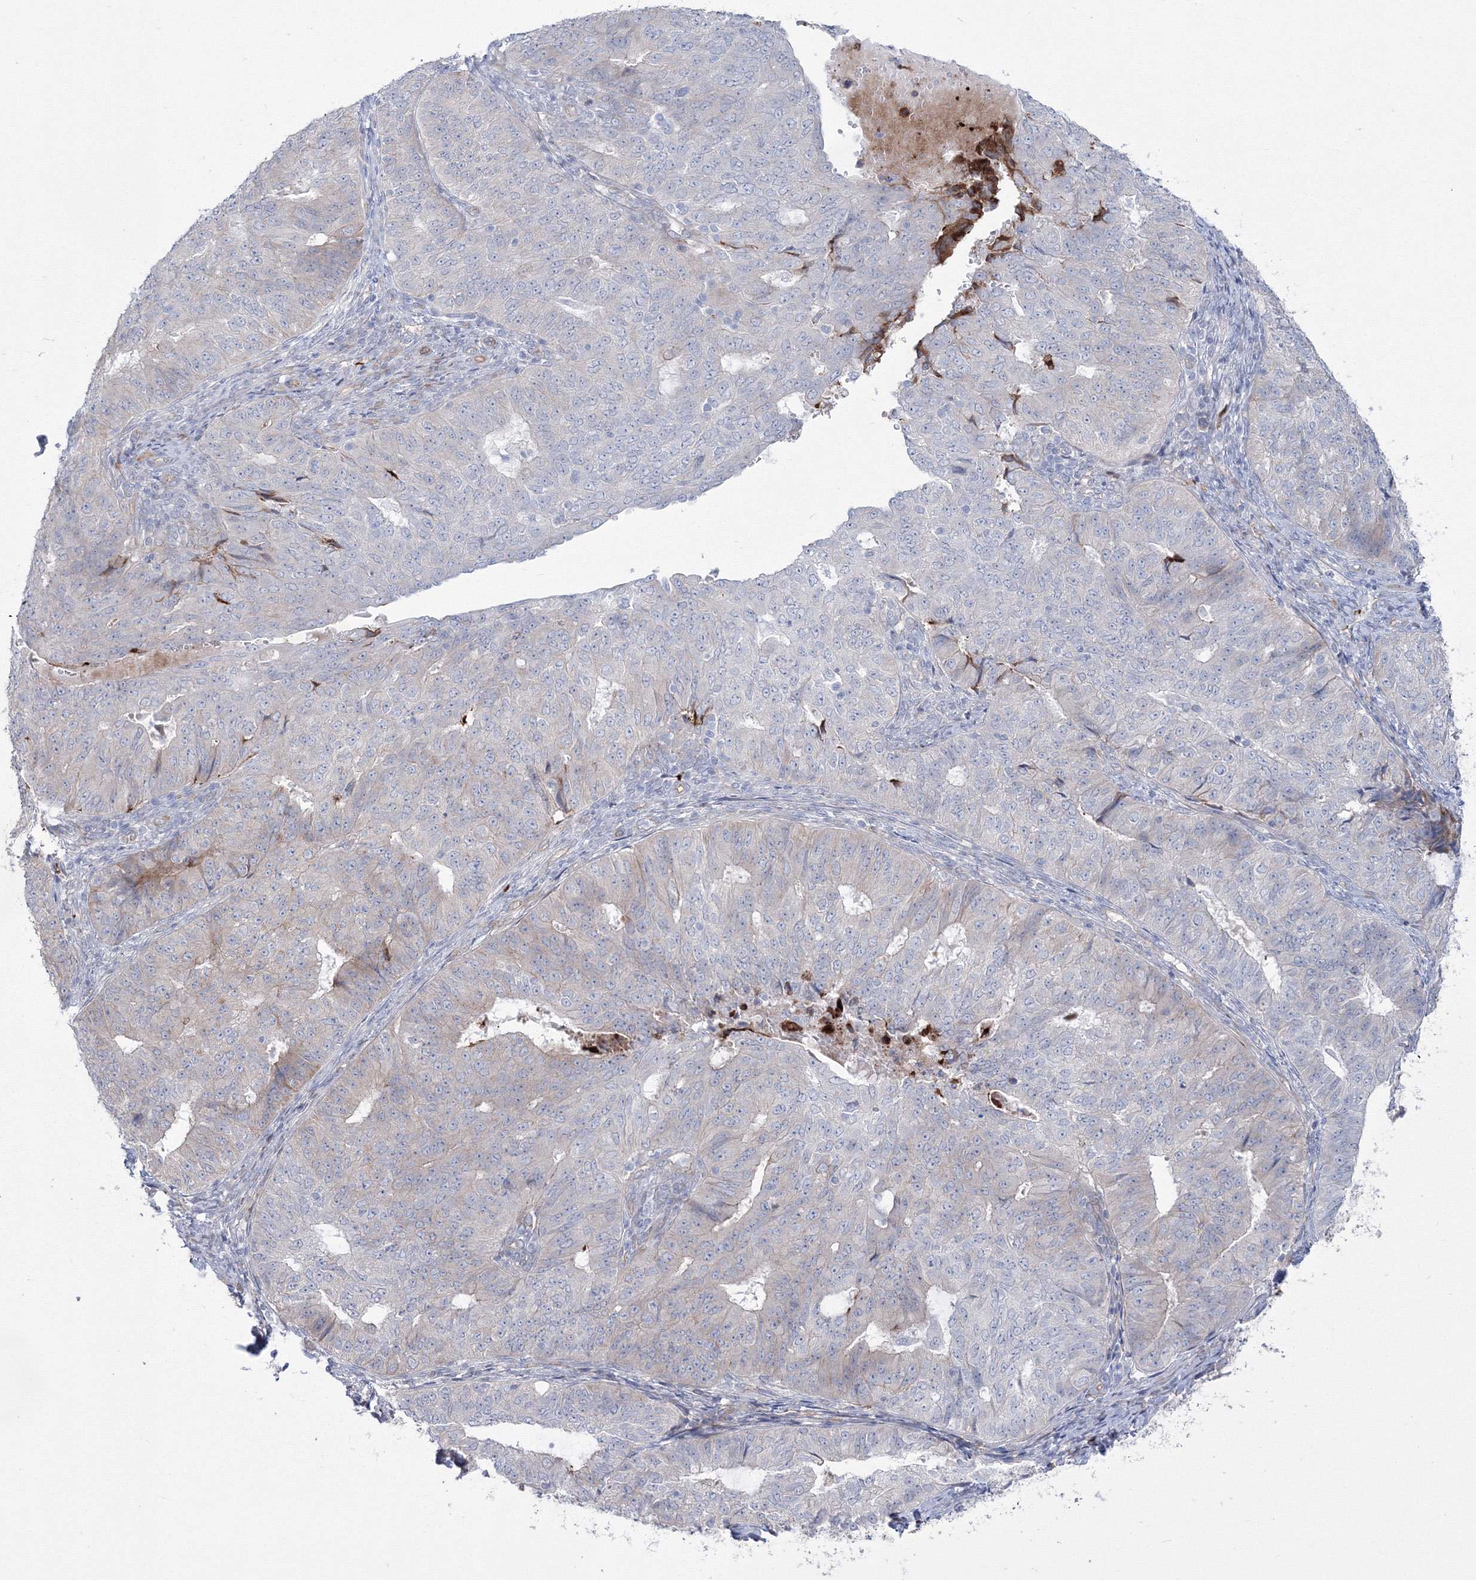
{"staining": {"intensity": "negative", "quantity": "none", "location": "none"}, "tissue": "endometrial cancer", "cell_type": "Tumor cells", "image_type": "cancer", "snomed": [{"axis": "morphology", "description": "Adenocarcinoma, NOS"}, {"axis": "topography", "description": "Endometrium"}], "caption": "DAB (3,3'-diaminobenzidine) immunohistochemical staining of human adenocarcinoma (endometrial) exhibits no significant staining in tumor cells.", "gene": "HYAL2", "patient": {"sex": "female", "age": 32}}